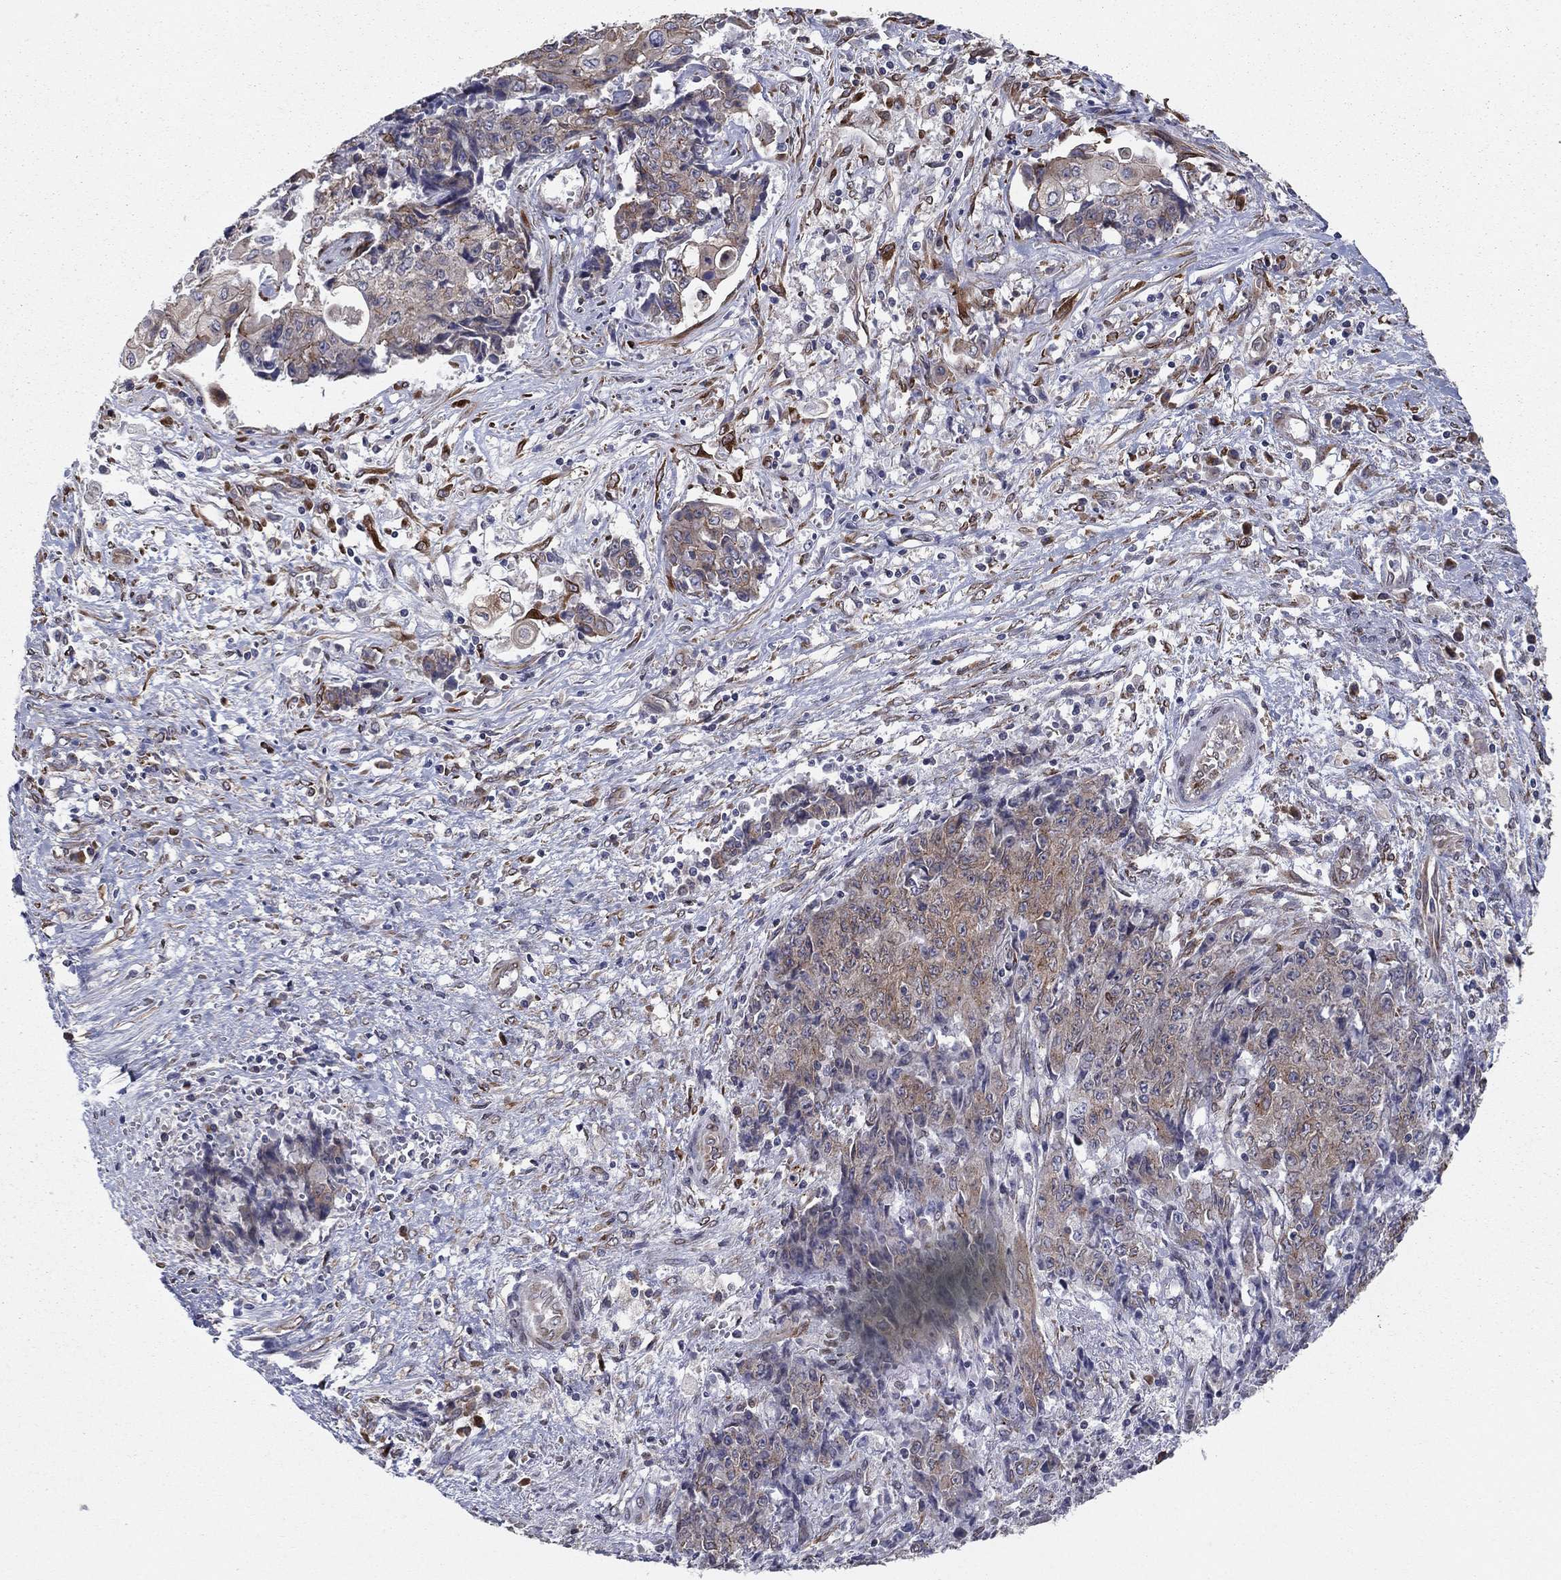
{"staining": {"intensity": "moderate", "quantity": "25%-75%", "location": "cytoplasmic/membranous"}, "tissue": "ovarian cancer", "cell_type": "Tumor cells", "image_type": "cancer", "snomed": [{"axis": "morphology", "description": "Carcinoma, endometroid"}, {"axis": "topography", "description": "Ovary"}], "caption": "A high-resolution micrograph shows IHC staining of ovarian cancer, which shows moderate cytoplasmic/membranous positivity in approximately 25%-75% of tumor cells. Immunohistochemistry (ihc) stains the protein of interest in brown and the nuclei are stained blue.", "gene": "YIF1A", "patient": {"sex": "female", "age": 42}}